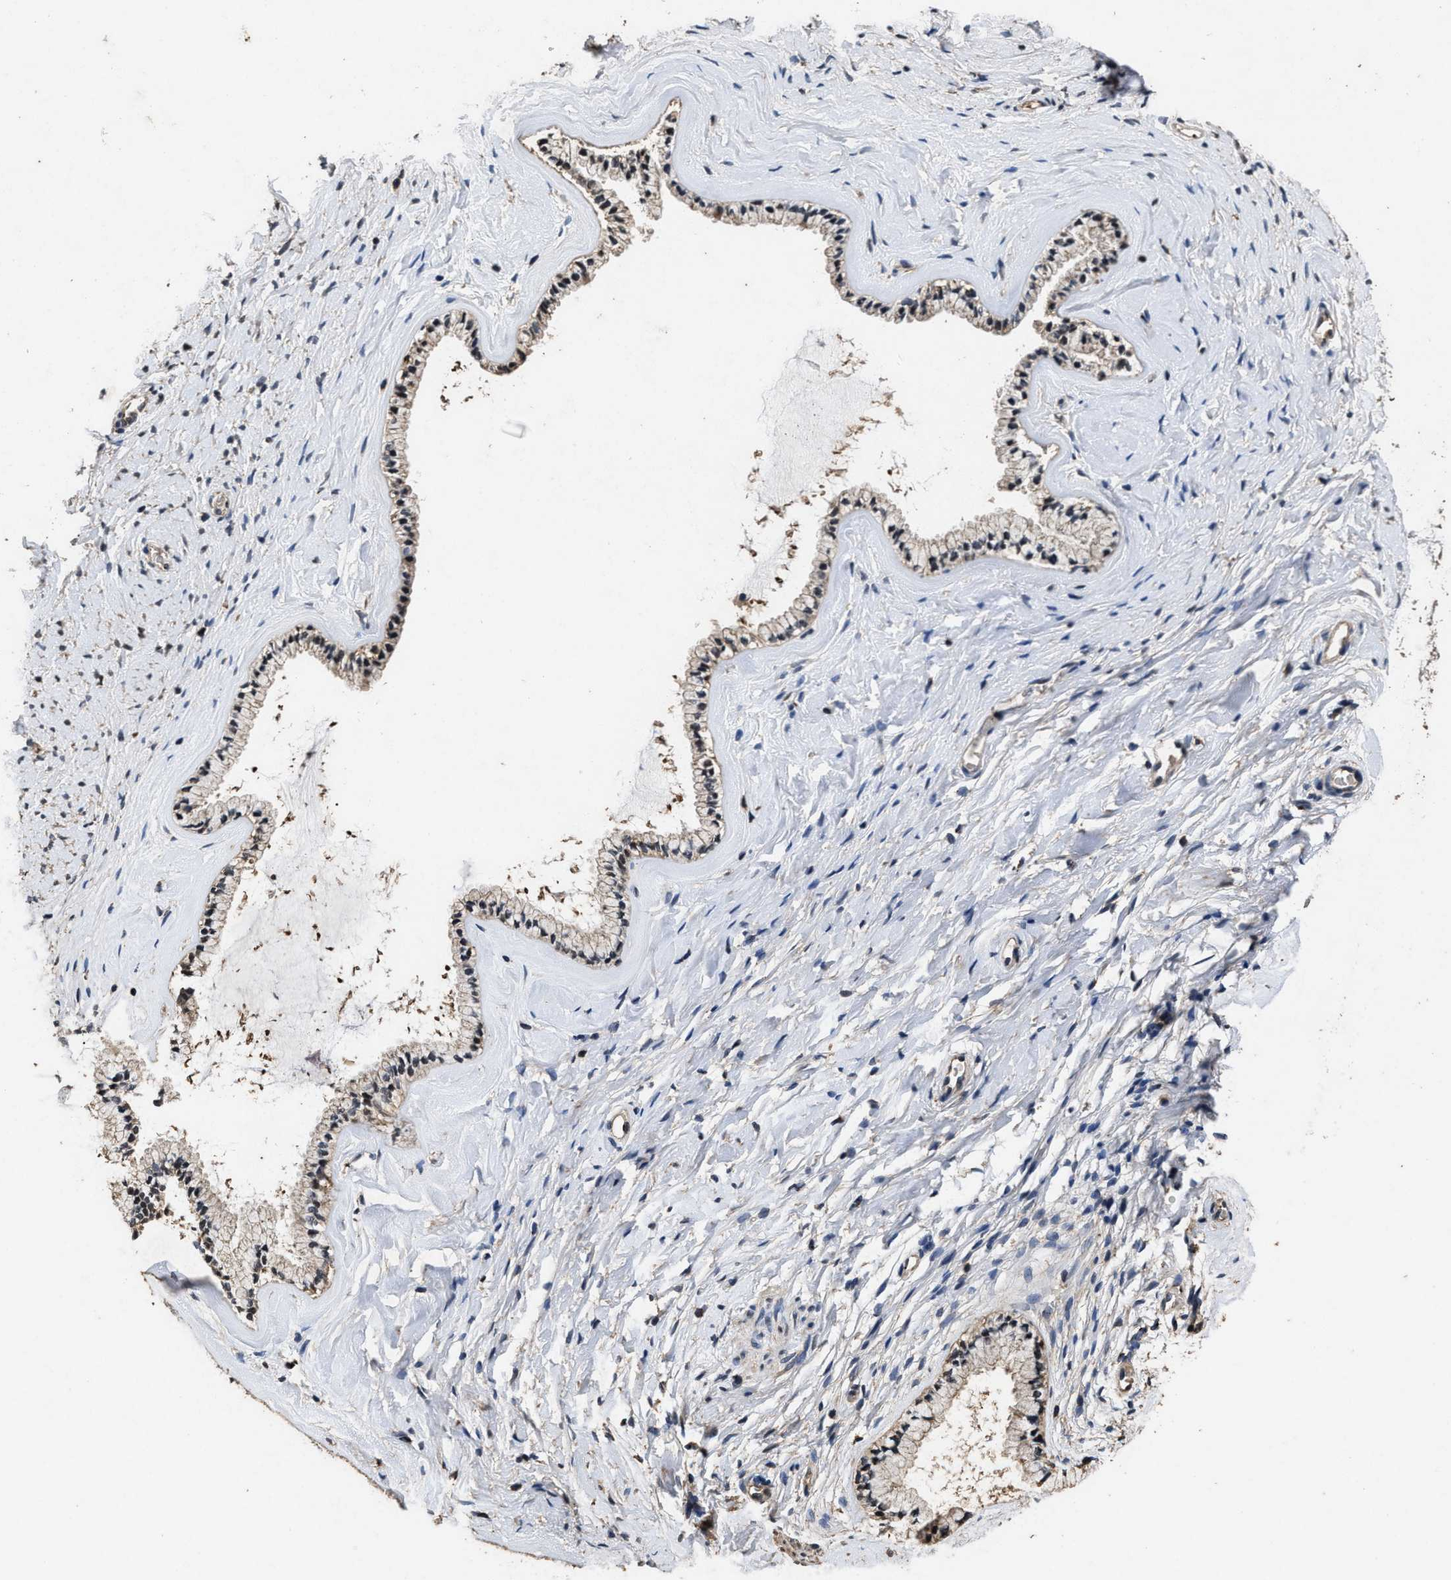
{"staining": {"intensity": "weak", "quantity": "<25%", "location": "cytoplasmic/membranous"}, "tissue": "cervix", "cell_type": "Glandular cells", "image_type": "normal", "snomed": [{"axis": "morphology", "description": "Normal tissue, NOS"}, {"axis": "topography", "description": "Cervix"}], "caption": "High magnification brightfield microscopy of benign cervix stained with DAB (3,3'-diaminobenzidine) (brown) and counterstained with hematoxylin (blue): glandular cells show no significant staining. (DAB (3,3'-diaminobenzidine) IHC, high magnification).", "gene": "TPST2", "patient": {"sex": "female", "age": 72}}